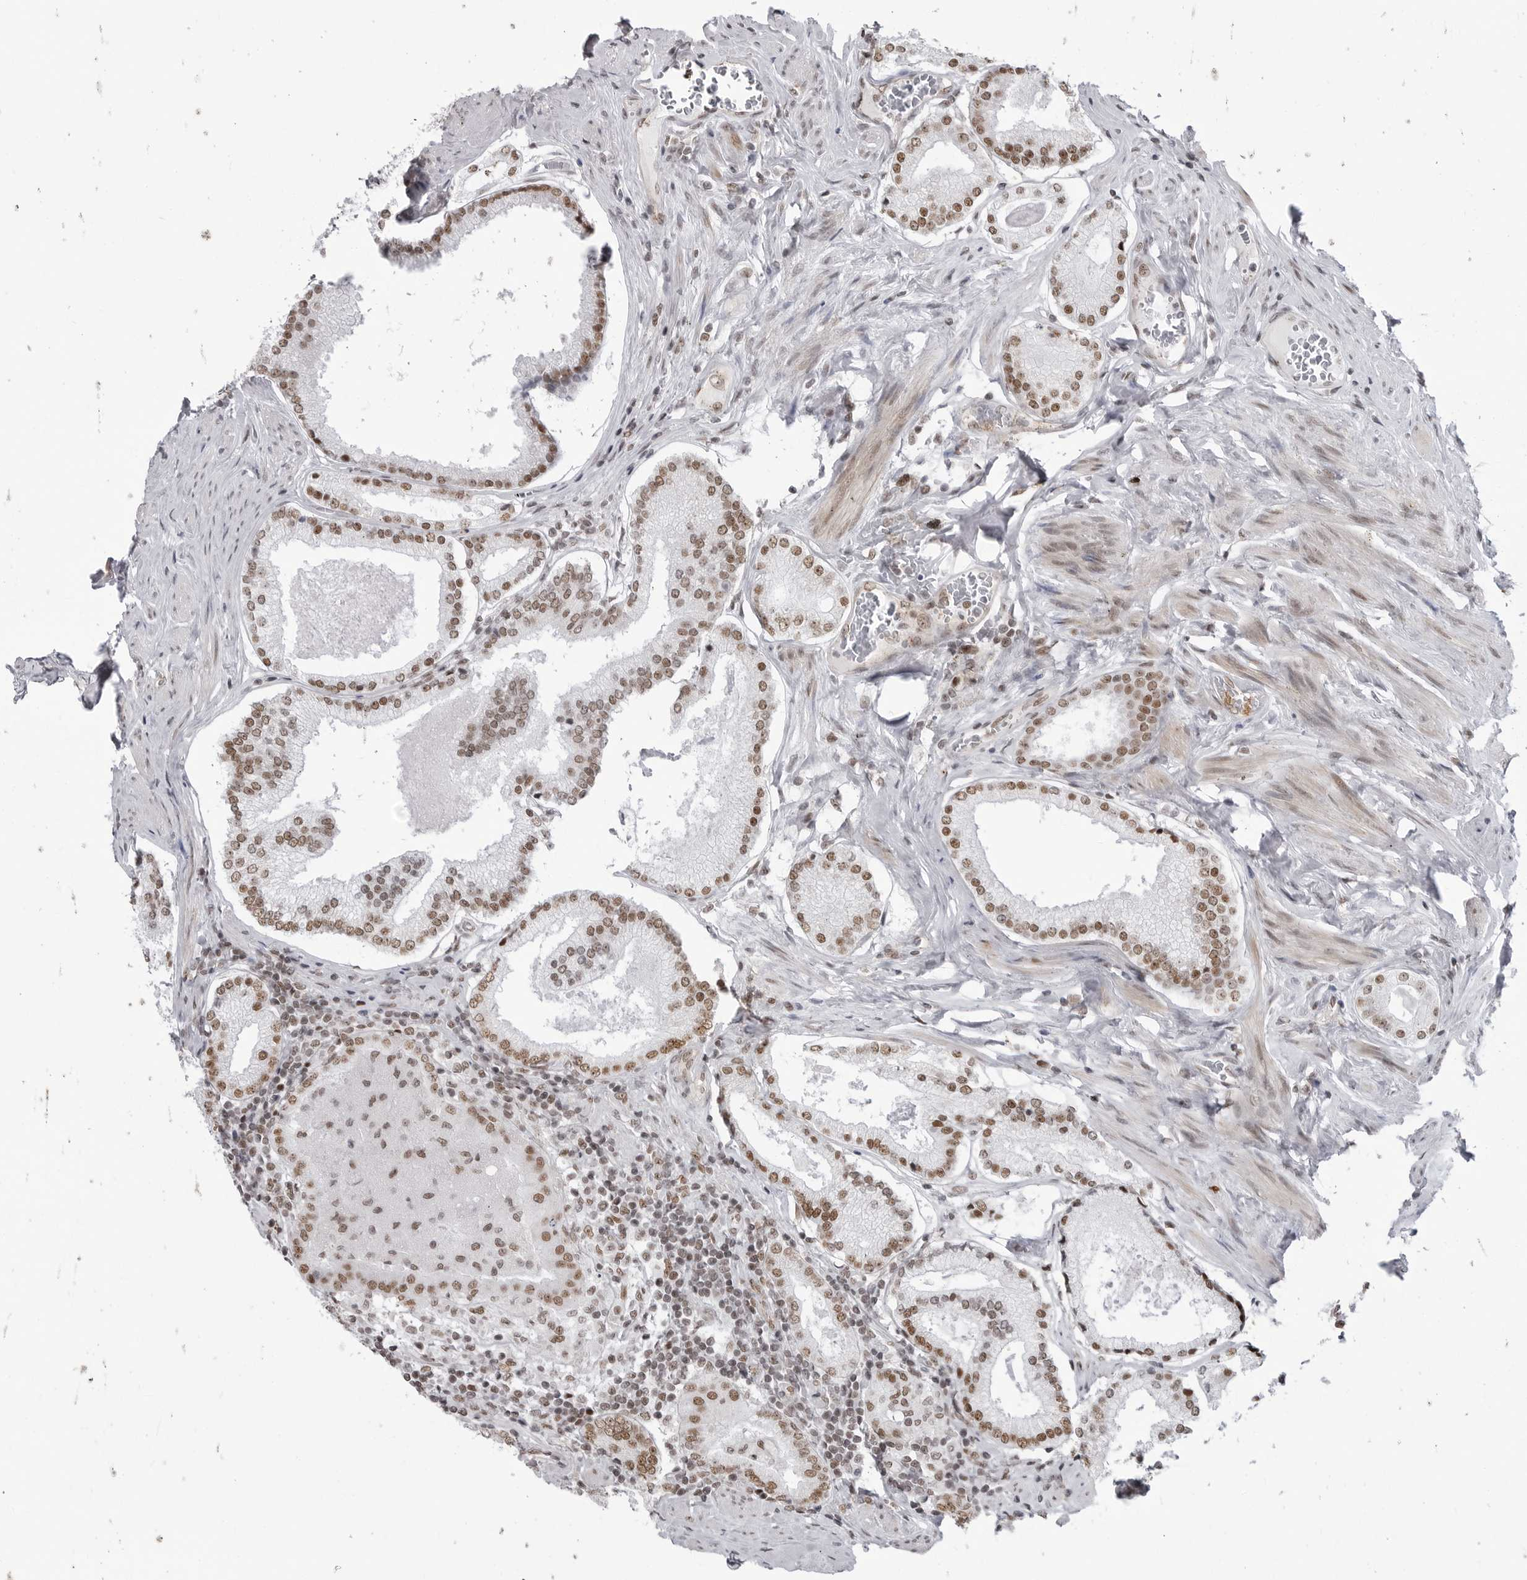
{"staining": {"intensity": "moderate", "quantity": ">75%", "location": "nuclear"}, "tissue": "prostate cancer", "cell_type": "Tumor cells", "image_type": "cancer", "snomed": [{"axis": "morphology", "description": "Adenocarcinoma, Low grade"}, {"axis": "topography", "description": "Prostate"}], "caption": "An image showing moderate nuclear staining in approximately >75% of tumor cells in prostate cancer, as visualized by brown immunohistochemical staining.", "gene": "RNF26", "patient": {"sex": "male", "age": 71}}